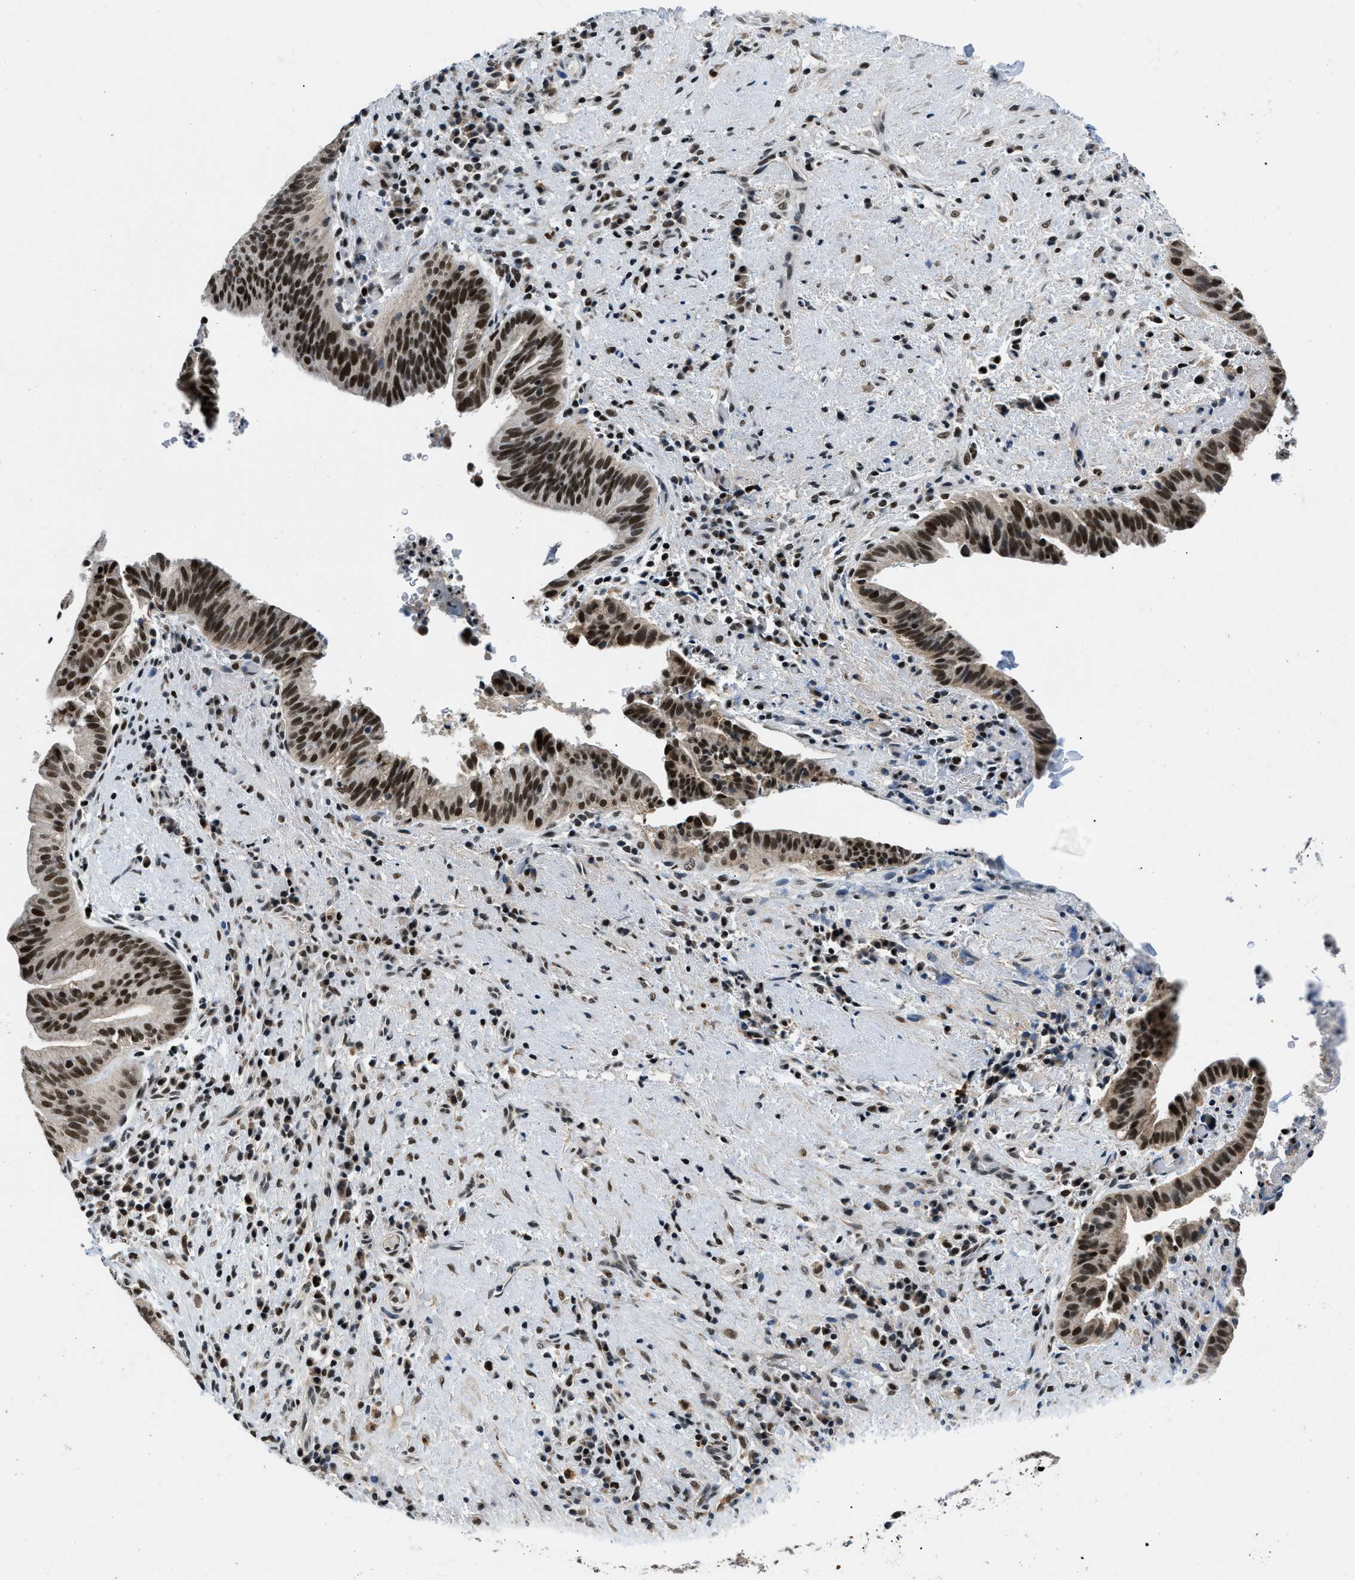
{"staining": {"intensity": "strong", "quantity": ">75%", "location": "nuclear"}, "tissue": "liver cancer", "cell_type": "Tumor cells", "image_type": "cancer", "snomed": [{"axis": "morphology", "description": "Cholangiocarcinoma"}, {"axis": "topography", "description": "Liver"}], "caption": "The micrograph displays immunohistochemical staining of cholangiocarcinoma (liver). There is strong nuclear staining is present in approximately >75% of tumor cells.", "gene": "KDM3B", "patient": {"sex": "female", "age": 38}}